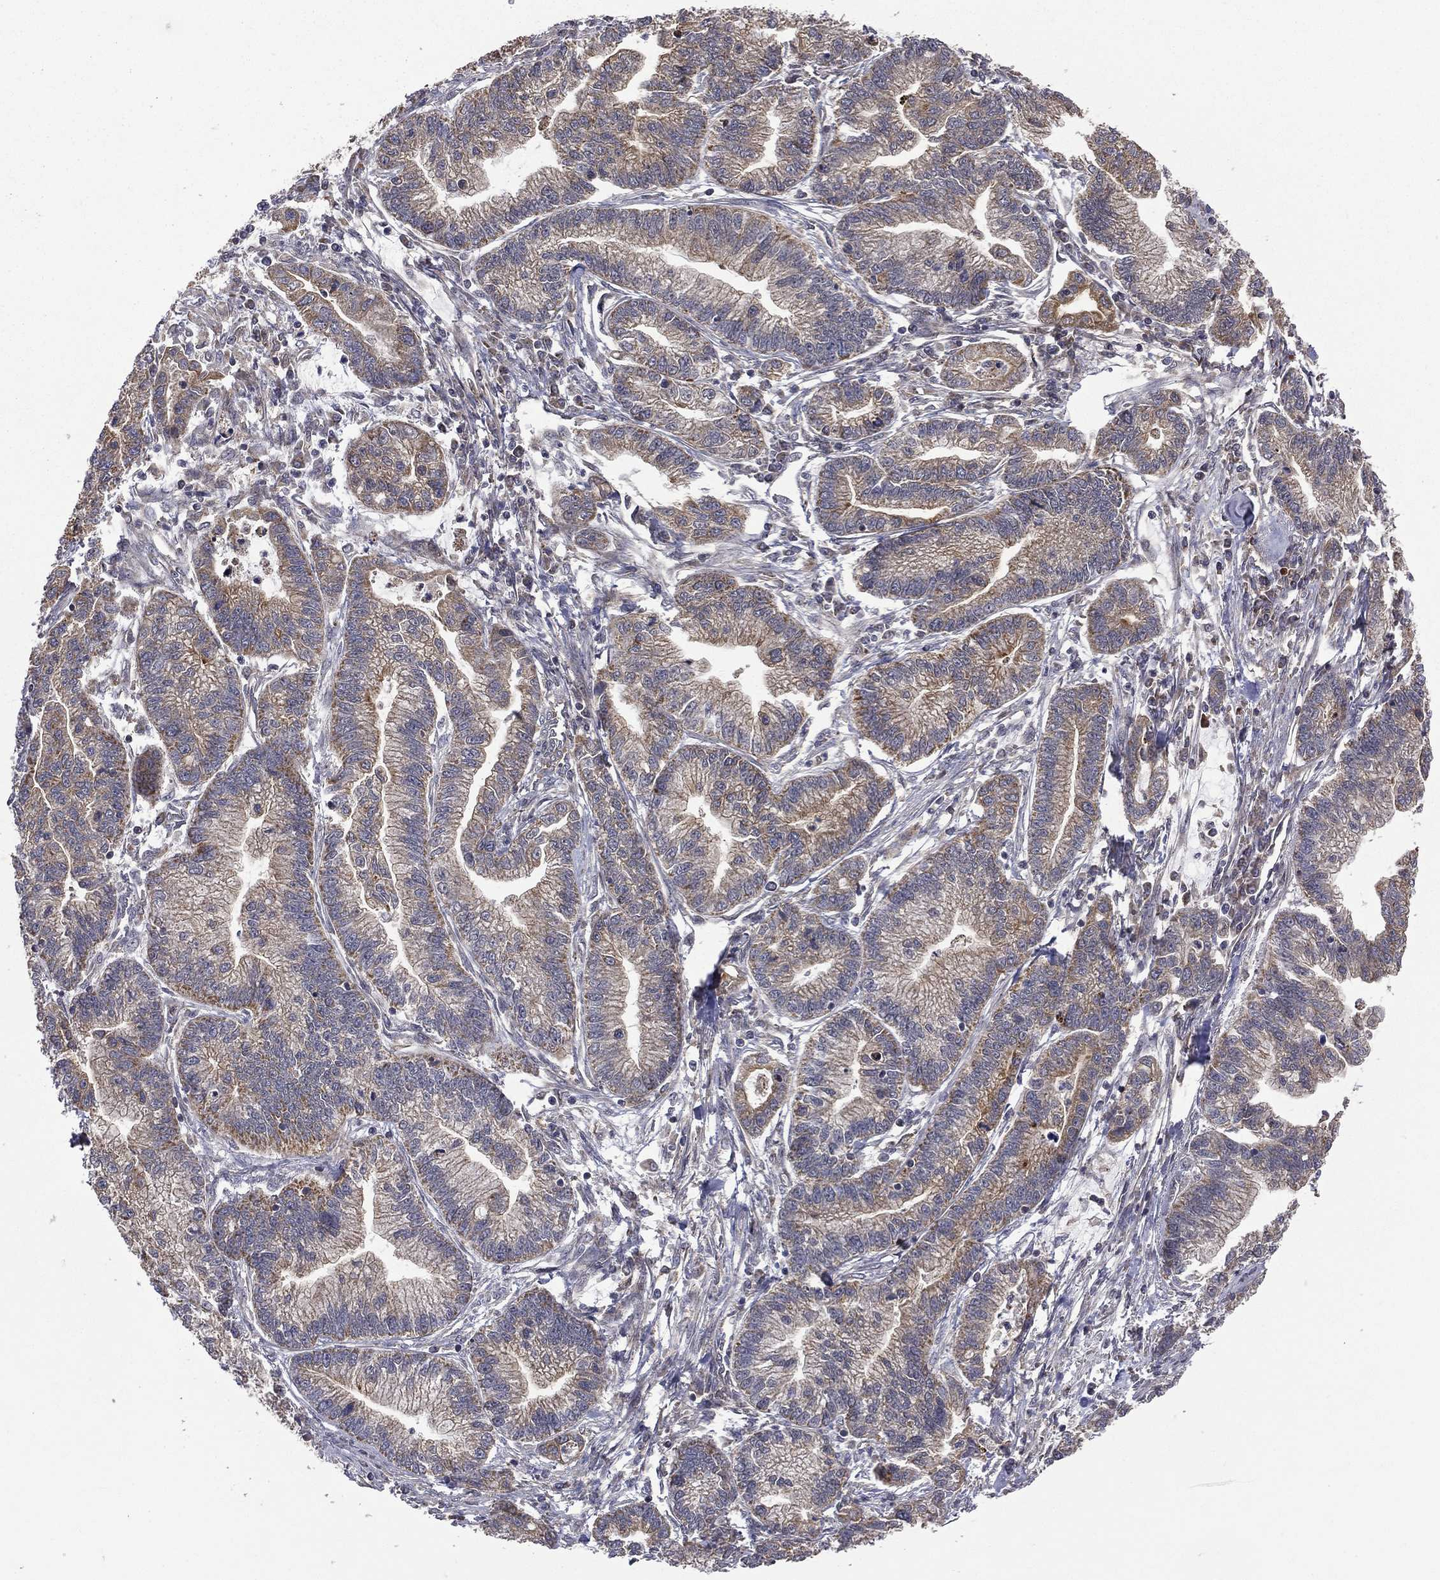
{"staining": {"intensity": "moderate", "quantity": "<25%", "location": "cytoplasmic/membranous"}, "tissue": "stomach cancer", "cell_type": "Tumor cells", "image_type": "cancer", "snomed": [{"axis": "morphology", "description": "Adenocarcinoma, NOS"}, {"axis": "topography", "description": "Stomach"}], "caption": "A micrograph of human stomach cancer stained for a protein displays moderate cytoplasmic/membranous brown staining in tumor cells.", "gene": "GIMAP6", "patient": {"sex": "male", "age": 83}}